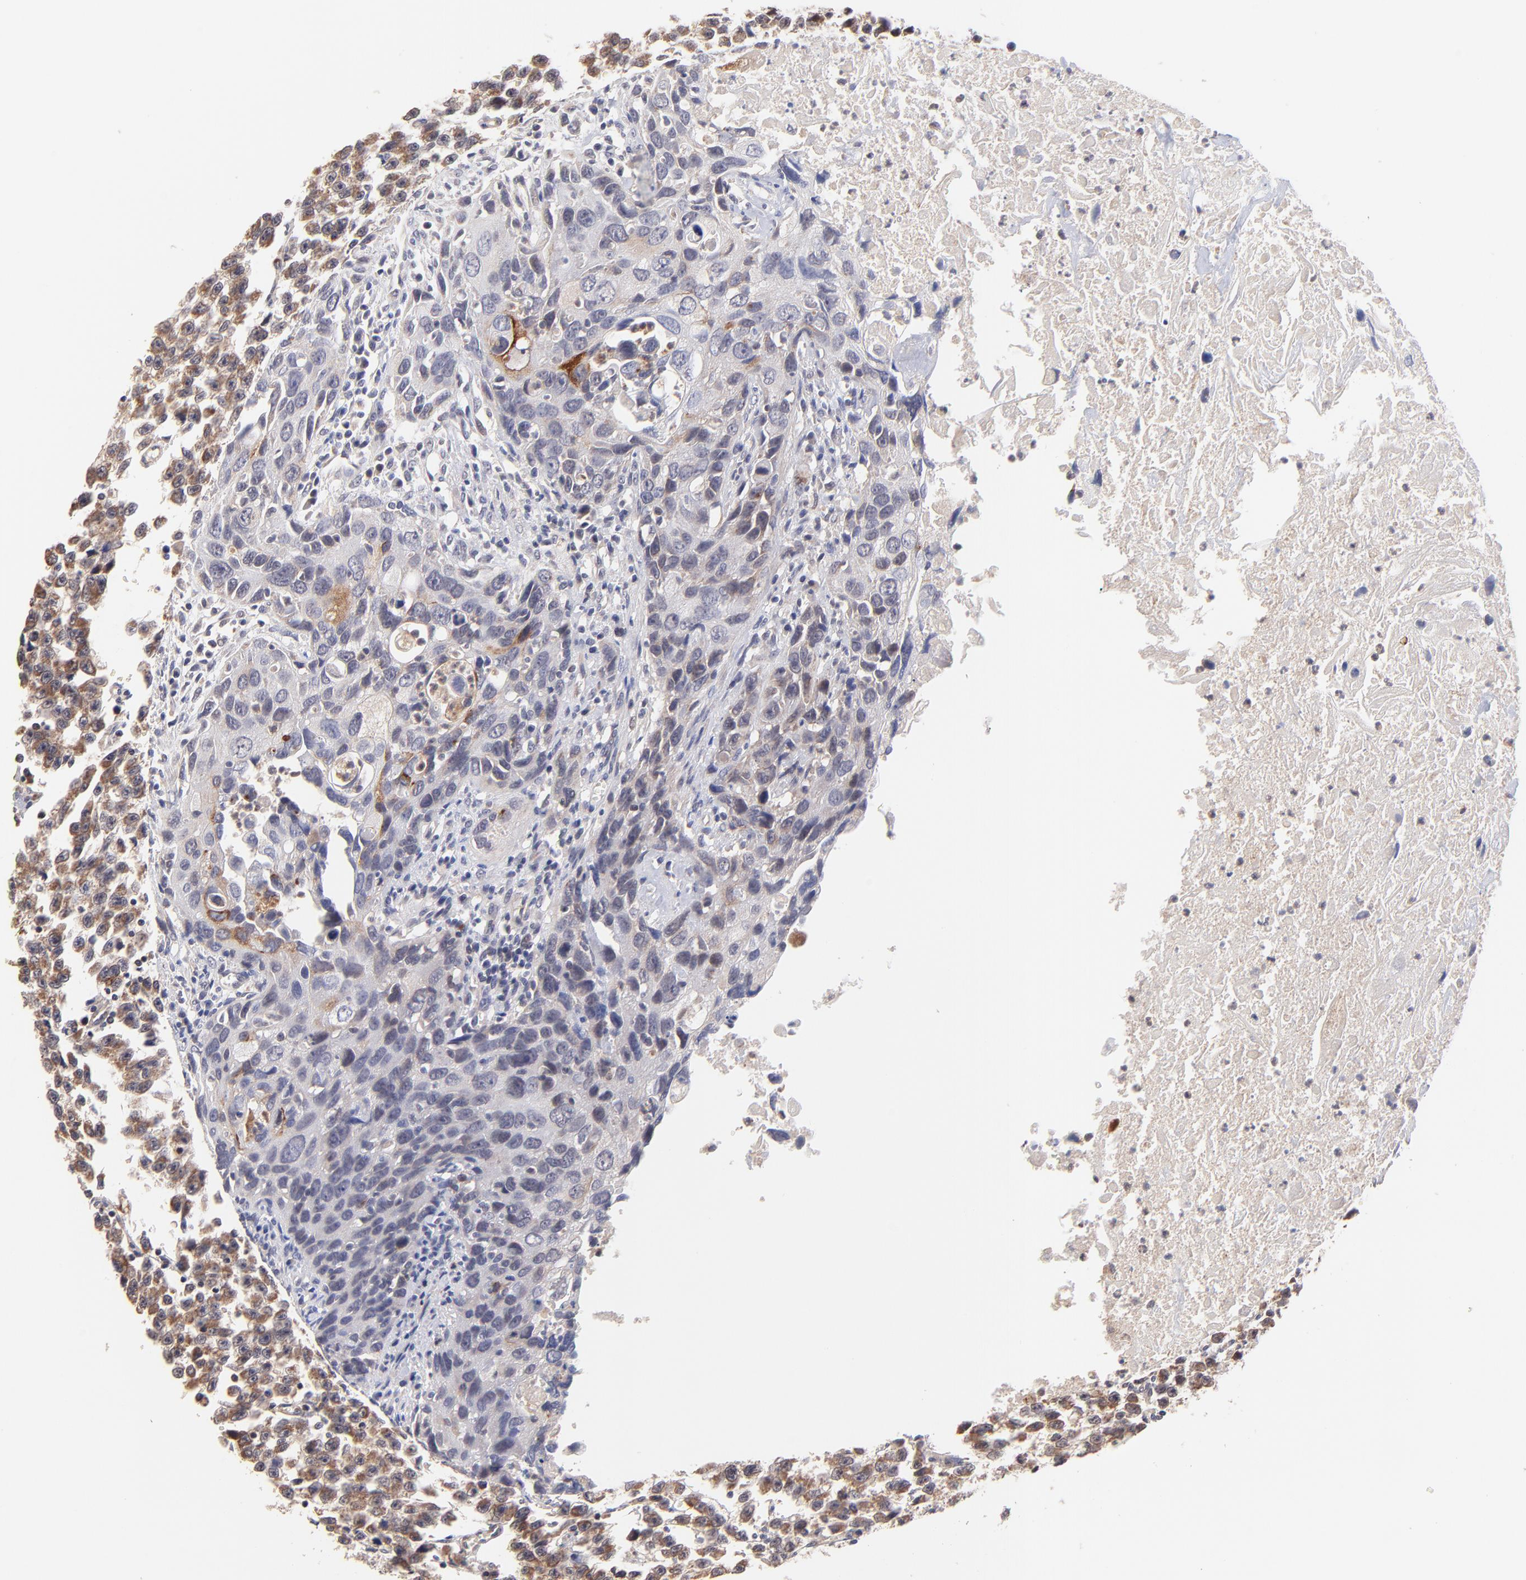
{"staining": {"intensity": "weak", "quantity": "25%-75%", "location": "cytoplasmic/membranous"}, "tissue": "urothelial cancer", "cell_type": "Tumor cells", "image_type": "cancer", "snomed": [{"axis": "morphology", "description": "Urothelial carcinoma, High grade"}, {"axis": "topography", "description": "Urinary bladder"}], "caption": "IHC (DAB (3,3'-diaminobenzidine)) staining of high-grade urothelial carcinoma shows weak cytoplasmic/membranous protein staining in about 25%-75% of tumor cells.", "gene": "BAIAP2L2", "patient": {"sex": "male", "age": 71}}